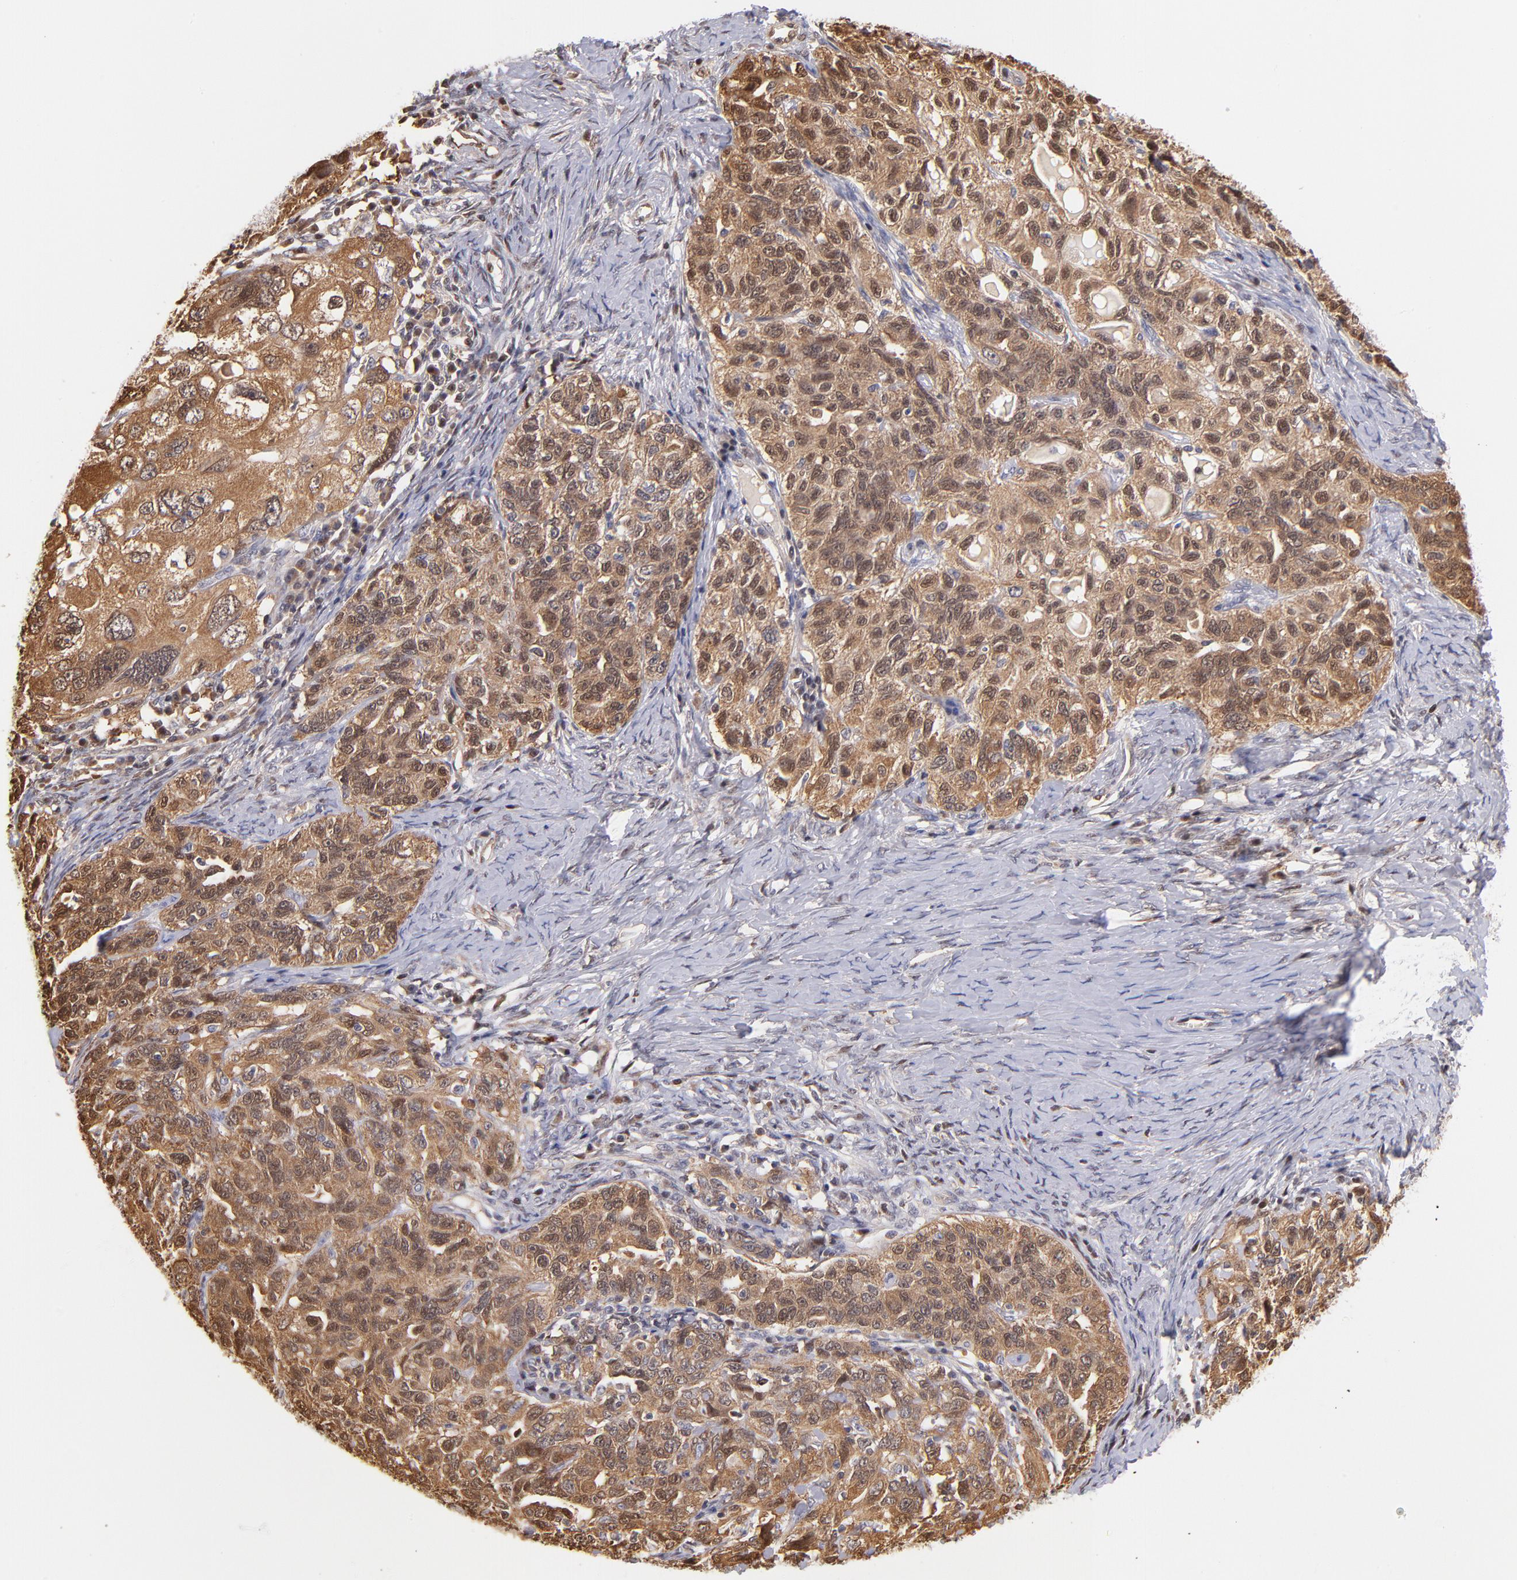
{"staining": {"intensity": "moderate", "quantity": ">75%", "location": "cytoplasmic/membranous,nuclear"}, "tissue": "ovarian cancer", "cell_type": "Tumor cells", "image_type": "cancer", "snomed": [{"axis": "morphology", "description": "Cystadenocarcinoma, serous, NOS"}, {"axis": "topography", "description": "Ovary"}], "caption": "Moderate cytoplasmic/membranous and nuclear protein staining is present in about >75% of tumor cells in ovarian cancer (serous cystadenocarcinoma).", "gene": "YWHAB", "patient": {"sex": "female", "age": 82}}